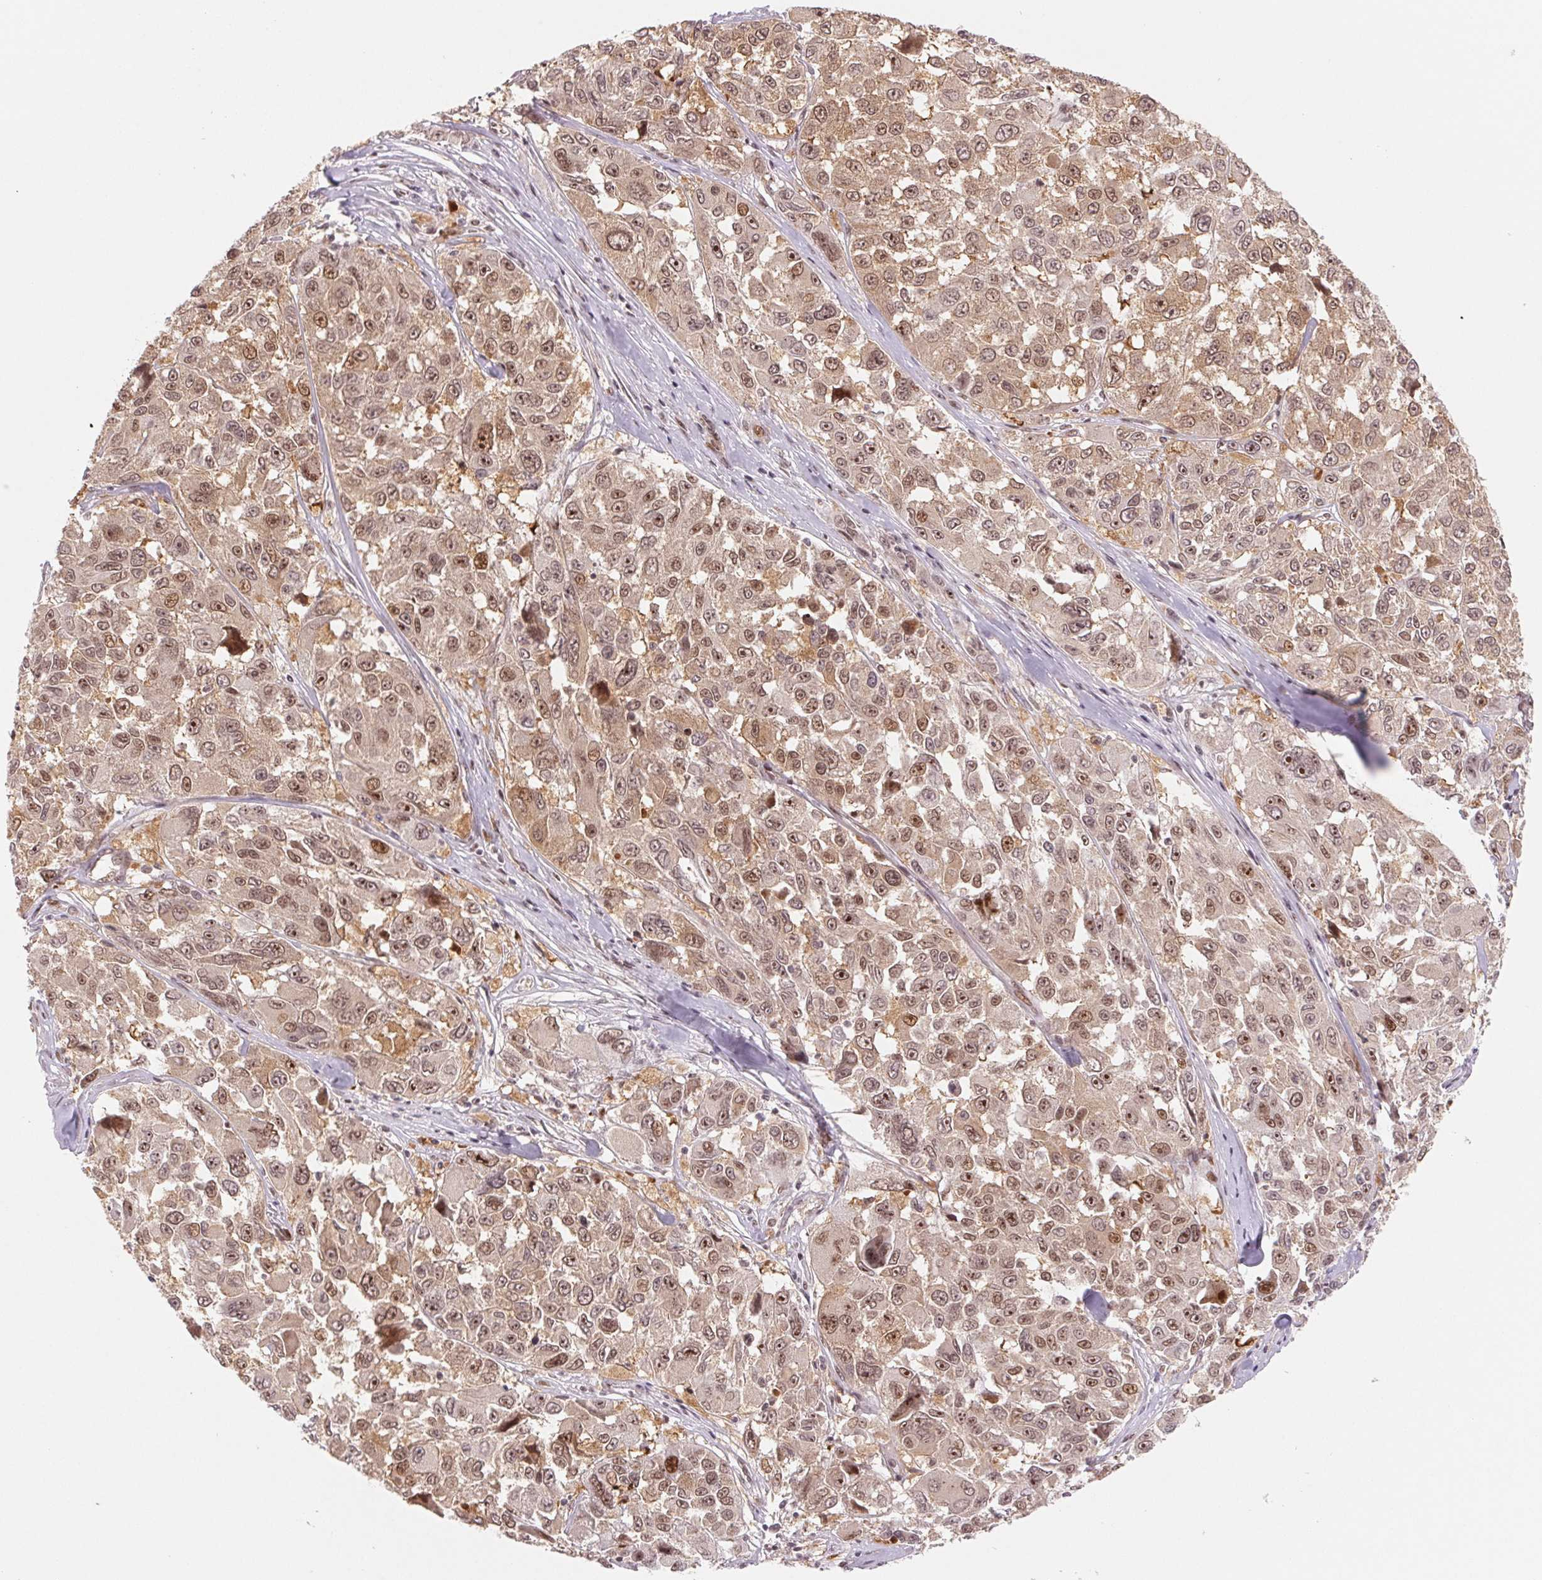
{"staining": {"intensity": "moderate", "quantity": ">75%", "location": "cytoplasmic/membranous,nuclear"}, "tissue": "melanoma", "cell_type": "Tumor cells", "image_type": "cancer", "snomed": [{"axis": "morphology", "description": "Malignant melanoma, NOS"}, {"axis": "topography", "description": "Skin"}], "caption": "About >75% of tumor cells in malignant melanoma show moderate cytoplasmic/membranous and nuclear protein positivity as visualized by brown immunohistochemical staining.", "gene": "DNAJB6", "patient": {"sex": "female", "age": 66}}